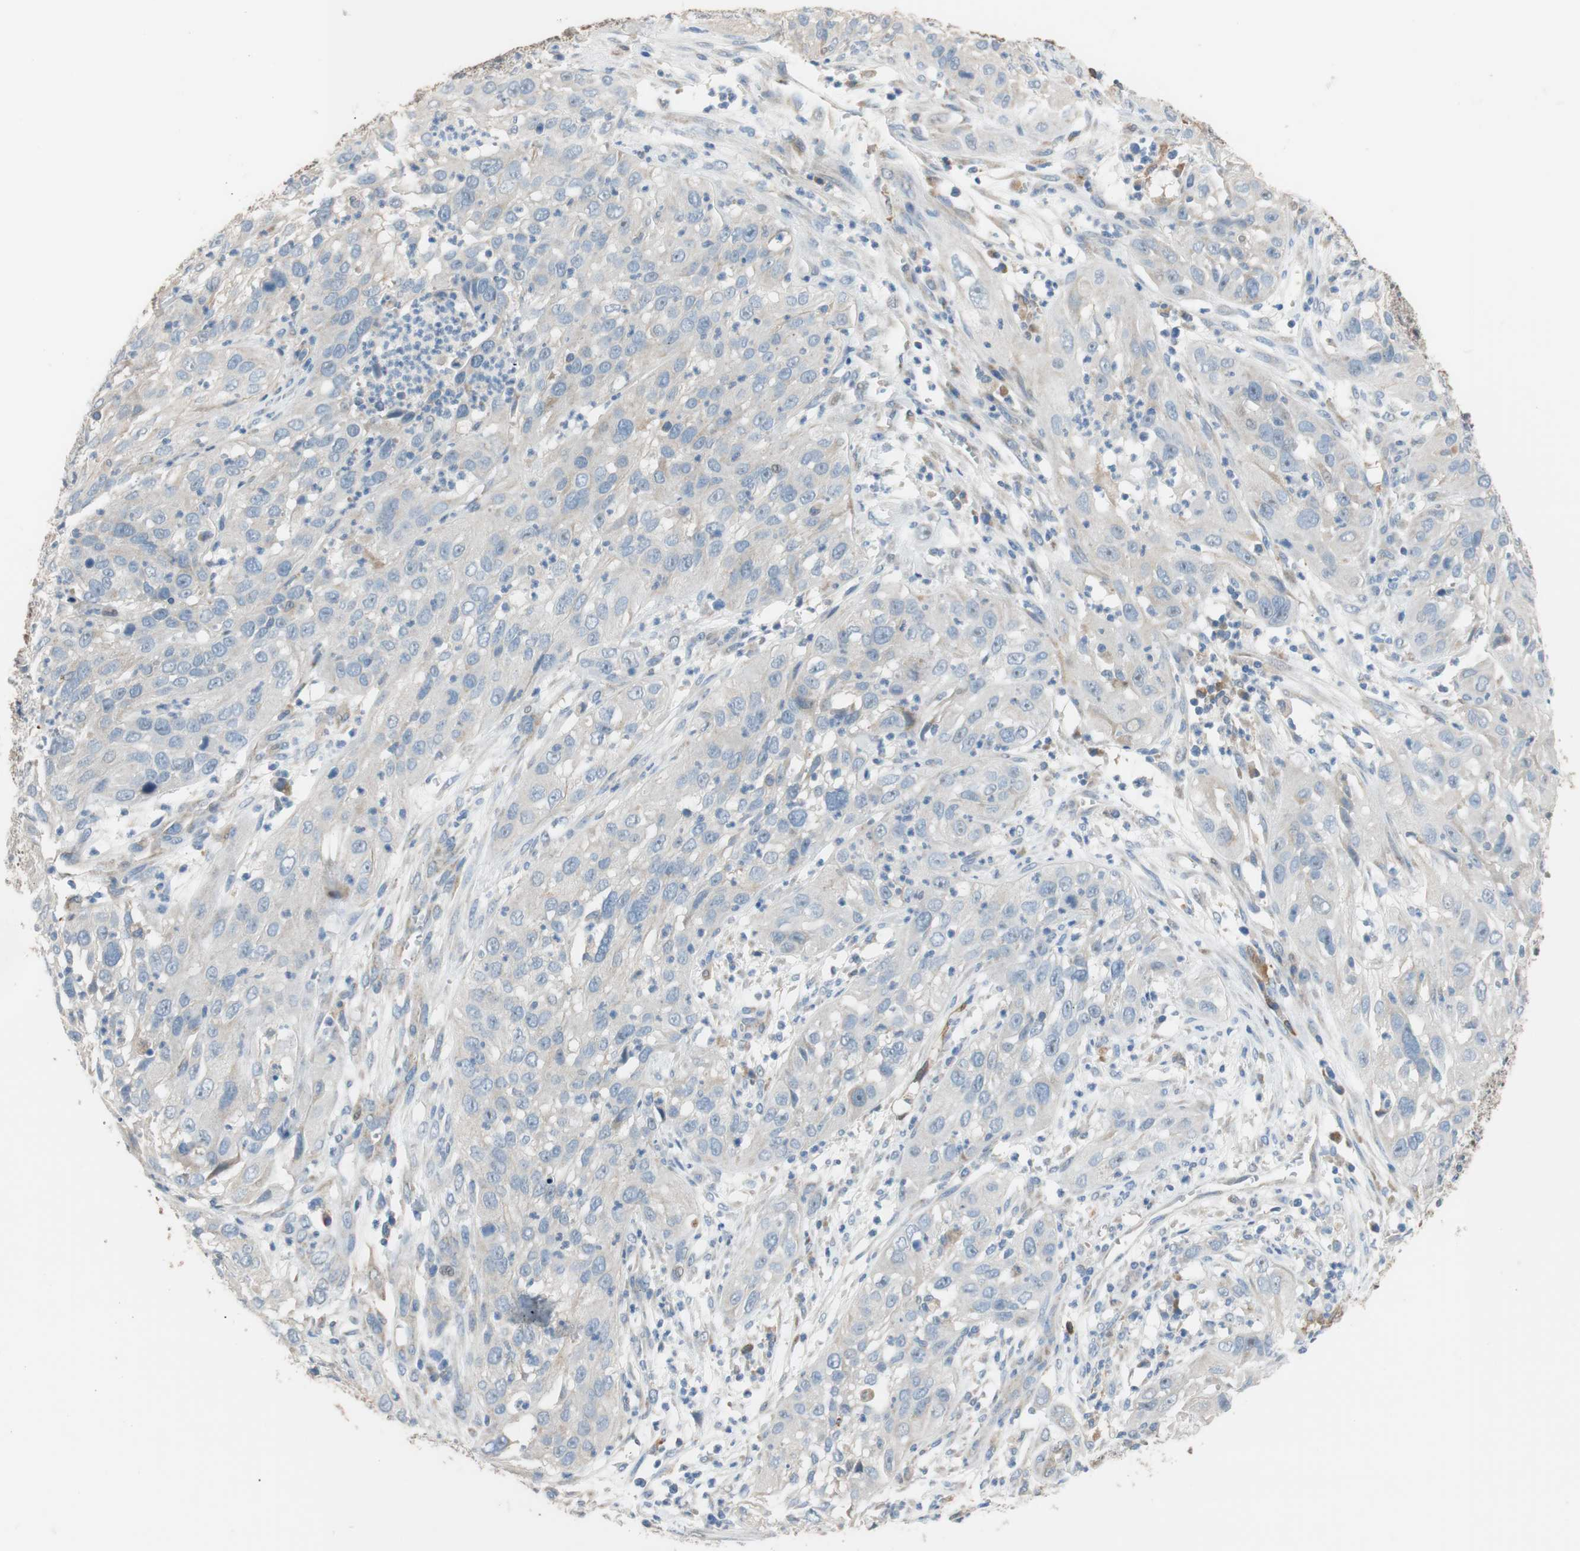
{"staining": {"intensity": "weak", "quantity": ">75%", "location": "cytoplasmic/membranous"}, "tissue": "cervical cancer", "cell_type": "Tumor cells", "image_type": "cancer", "snomed": [{"axis": "morphology", "description": "Squamous cell carcinoma, NOS"}, {"axis": "topography", "description": "Cervix"}], "caption": "Tumor cells reveal low levels of weak cytoplasmic/membranous expression in about >75% of cells in human squamous cell carcinoma (cervical). Nuclei are stained in blue.", "gene": "ALDH1A2", "patient": {"sex": "female", "age": 32}}